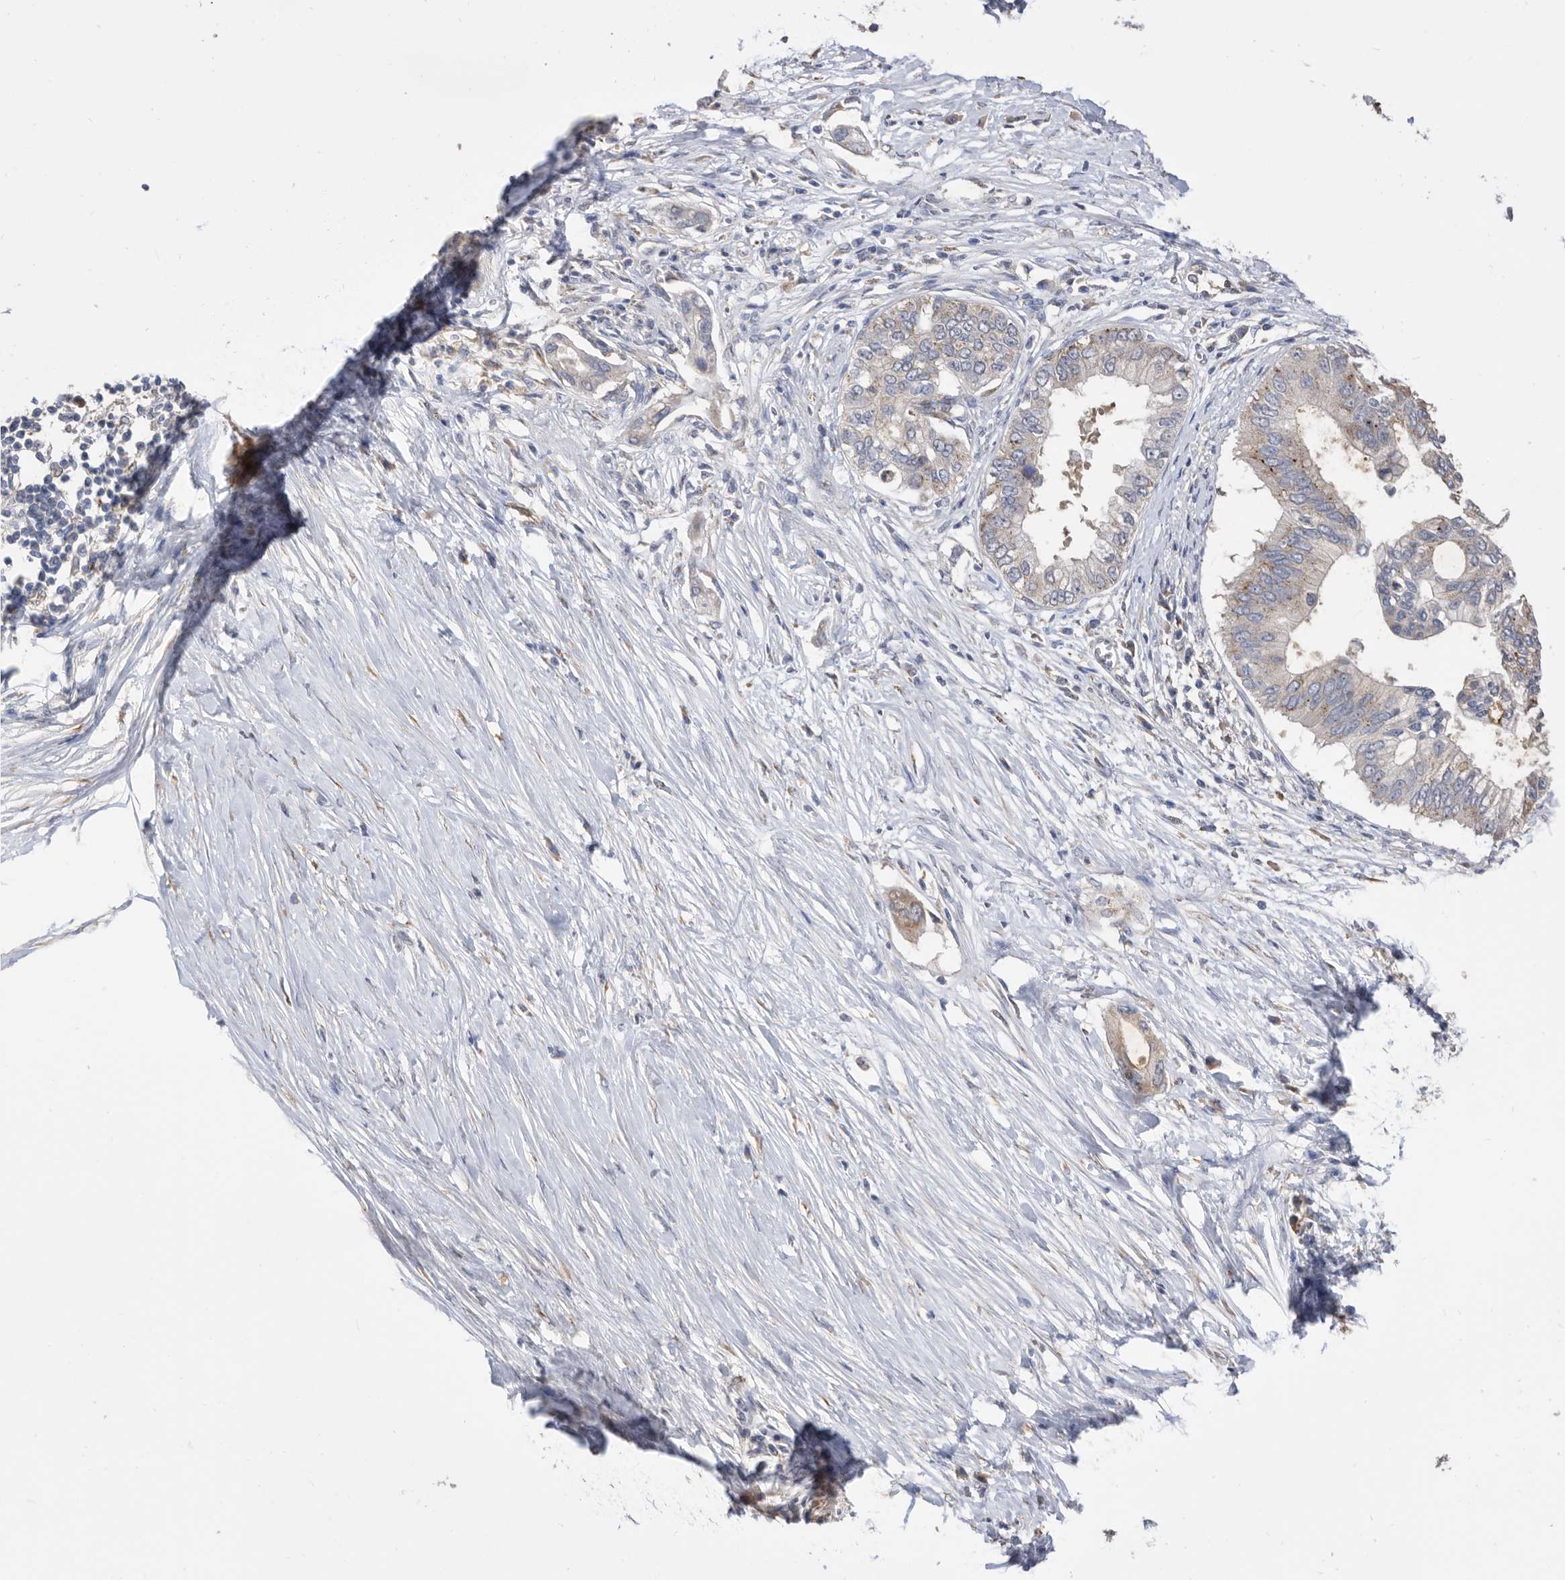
{"staining": {"intensity": "weak", "quantity": "<25%", "location": "cytoplasmic/membranous"}, "tissue": "pancreatic cancer", "cell_type": "Tumor cells", "image_type": "cancer", "snomed": [{"axis": "morphology", "description": "Normal tissue, NOS"}, {"axis": "morphology", "description": "Adenocarcinoma, NOS"}, {"axis": "topography", "description": "Pancreas"}, {"axis": "topography", "description": "Peripheral nerve tissue"}], "caption": "The IHC image has no significant expression in tumor cells of pancreatic cancer tissue.", "gene": "CRISPLD2", "patient": {"sex": "male", "age": 59}}